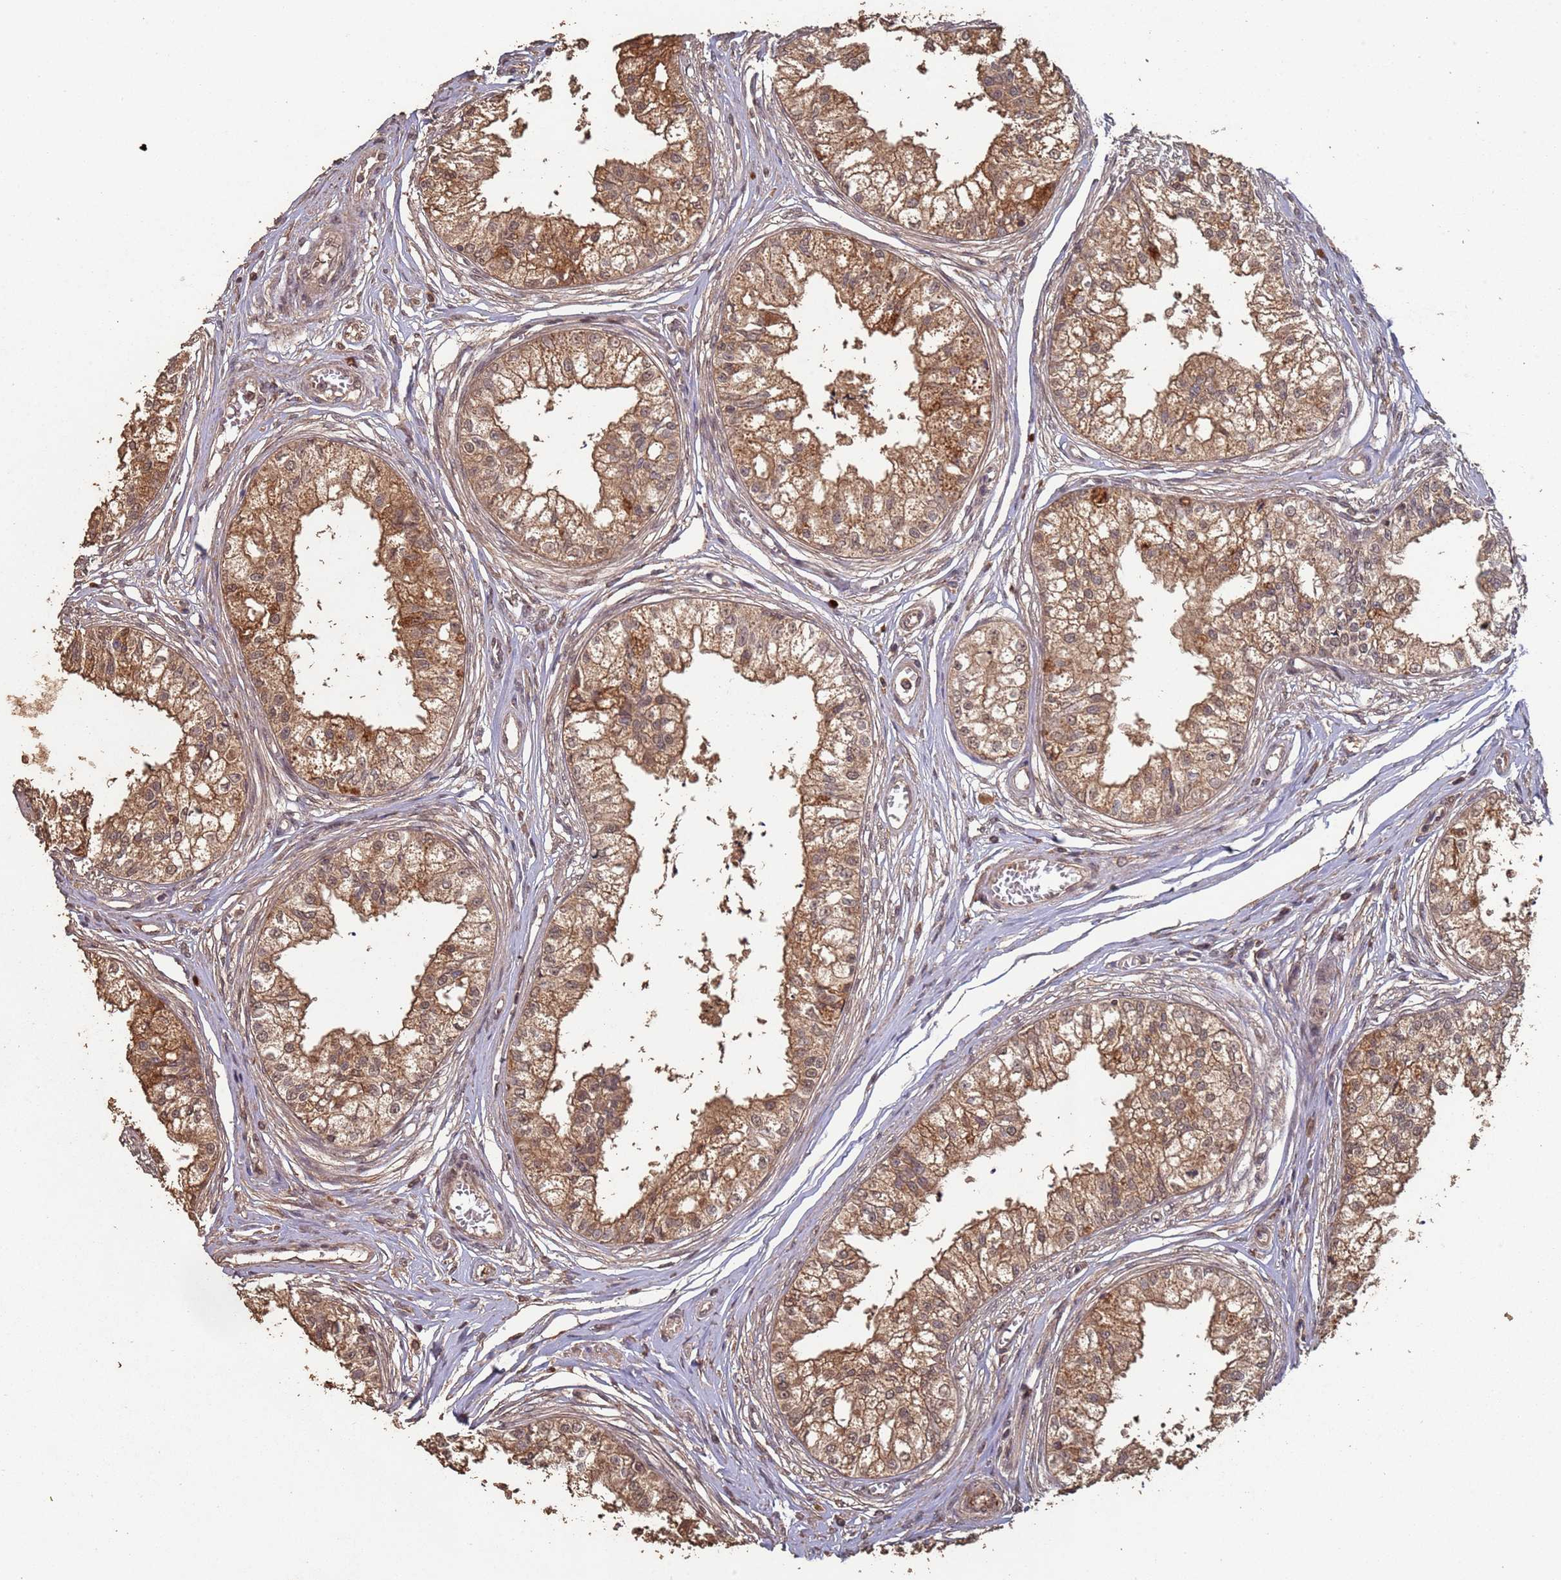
{"staining": {"intensity": "strong", "quantity": ">75%", "location": "cytoplasmic/membranous"}, "tissue": "epididymis", "cell_type": "Glandular cells", "image_type": "normal", "snomed": [{"axis": "morphology", "description": "Normal tissue, NOS"}, {"axis": "topography", "description": "Epididymis"}], "caption": "High-power microscopy captured an immunohistochemistry image of unremarkable epididymis, revealing strong cytoplasmic/membranous expression in about >75% of glandular cells.", "gene": "FRAT1", "patient": {"sex": "male", "age": 79}}